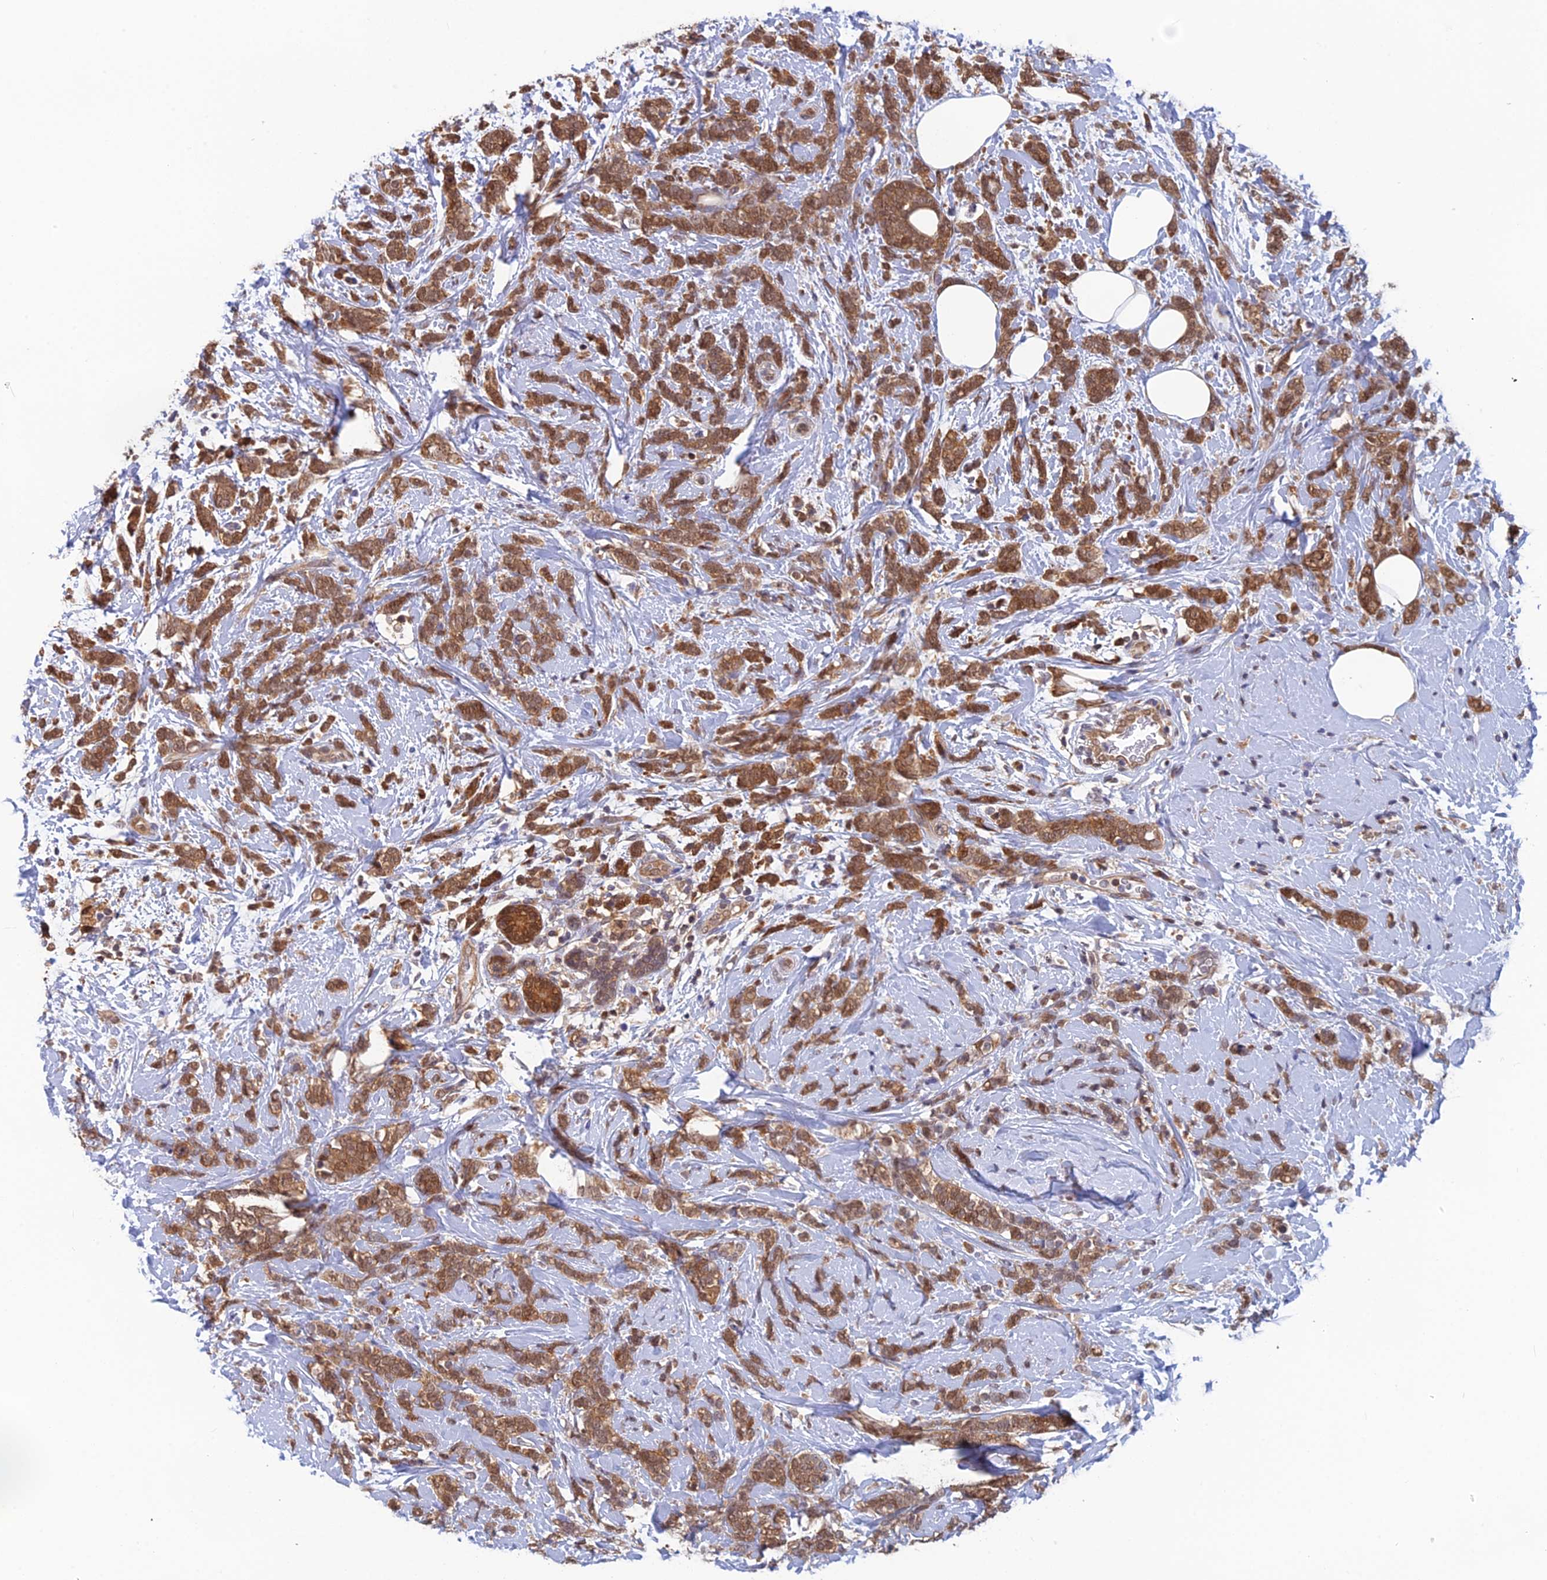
{"staining": {"intensity": "moderate", "quantity": ">75%", "location": "cytoplasmic/membranous,nuclear"}, "tissue": "breast cancer", "cell_type": "Tumor cells", "image_type": "cancer", "snomed": [{"axis": "morphology", "description": "Lobular carcinoma"}, {"axis": "topography", "description": "Breast"}], "caption": "DAB immunohistochemical staining of human breast cancer (lobular carcinoma) demonstrates moderate cytoplasmic/membranous and nuclear protein positivity in approximately >75% of tumor cells.", "gene": "HINT1", "patient": {"sex": "female", "age": 58}}